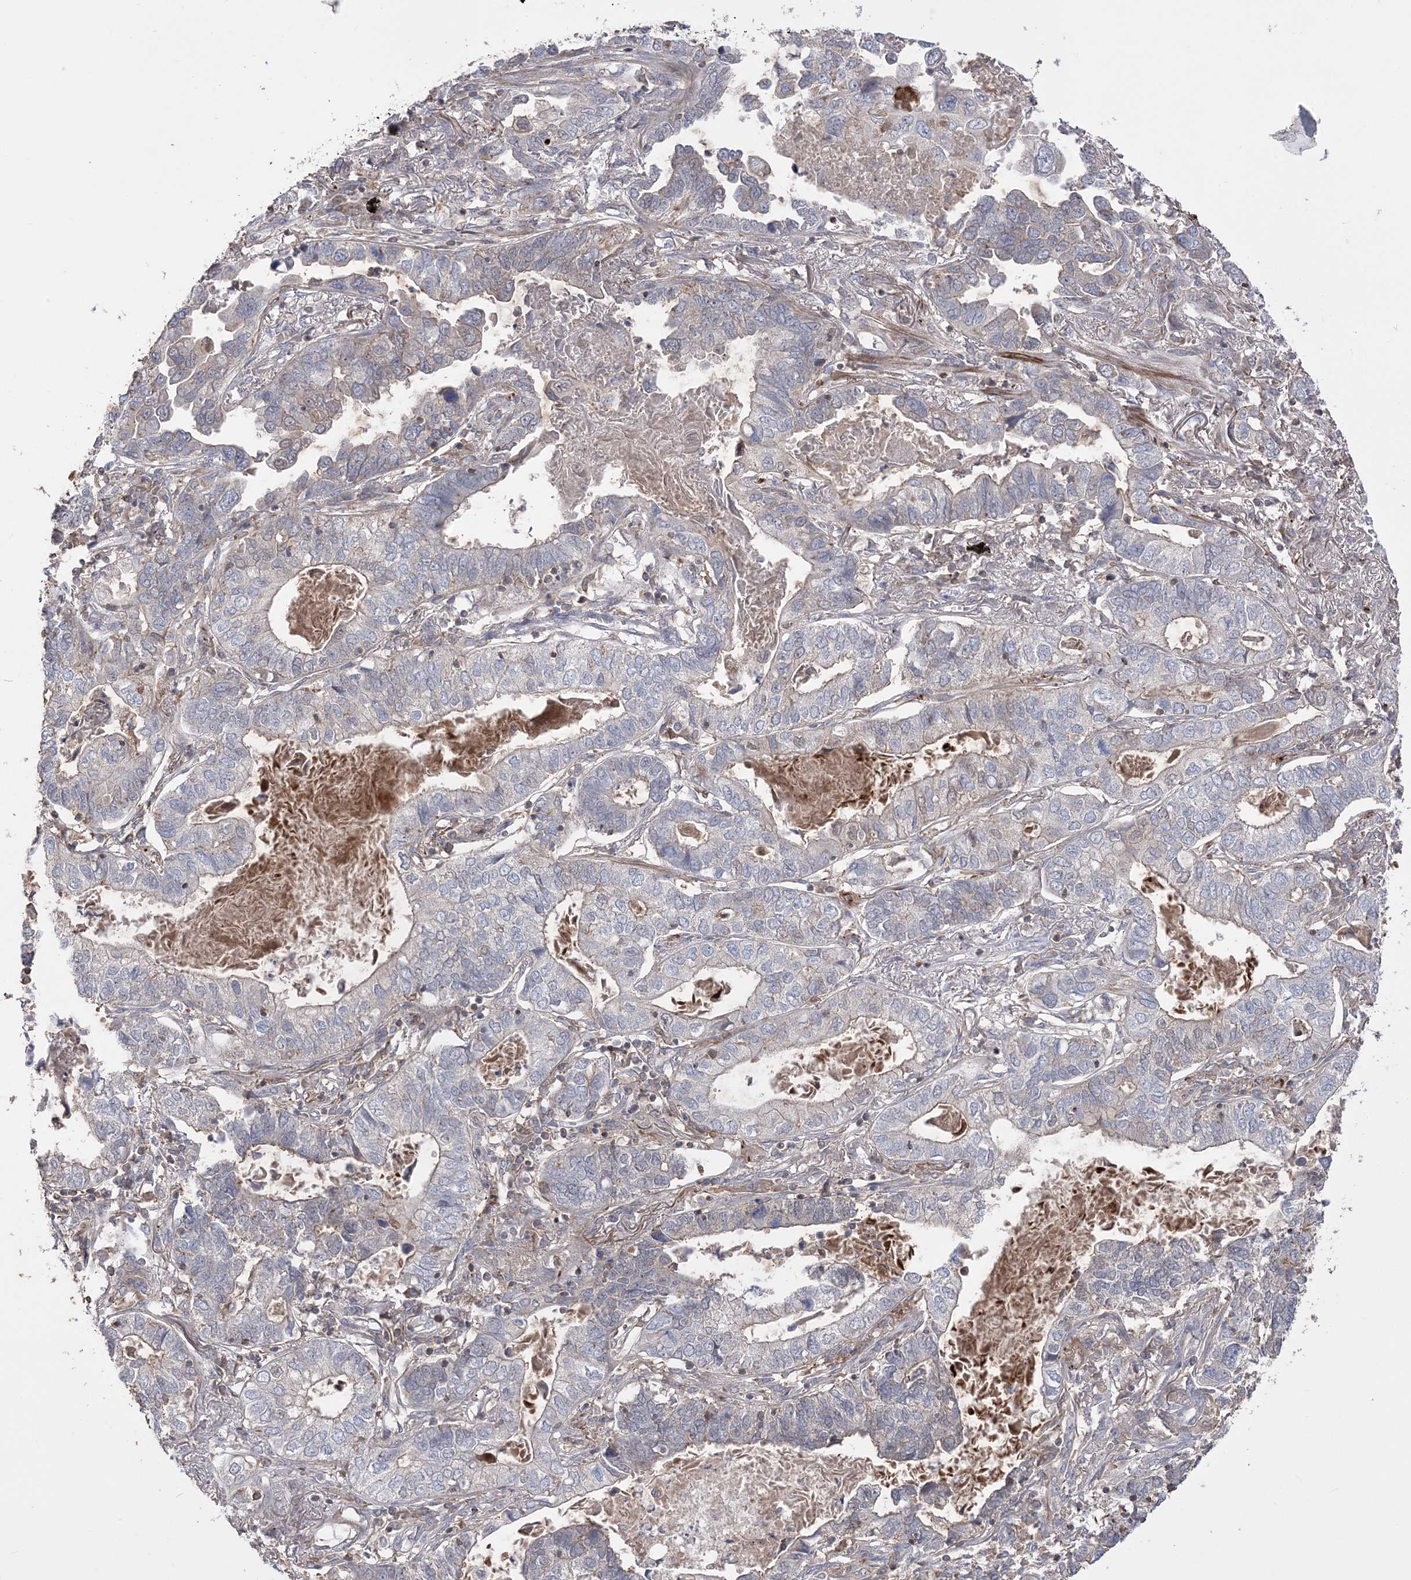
{"staining": {"intensity": "negative", "quantity": "none", "location": "none"}, "tissue": "lung cancer", "cell_type": "Tumor cells", "image_type": "cancer", "snomed": [{"axis": "morphology", "description": "Adenocarcinoma, NOS"}, {"axis": "topography", "description": "Lung"}], "caption": "Immunohistochemistry (IHC) of human lung cancer shows no positivity in tumor cells.", "gene": "SLFN14", "patient": {"sex": "male", "age": 67}}